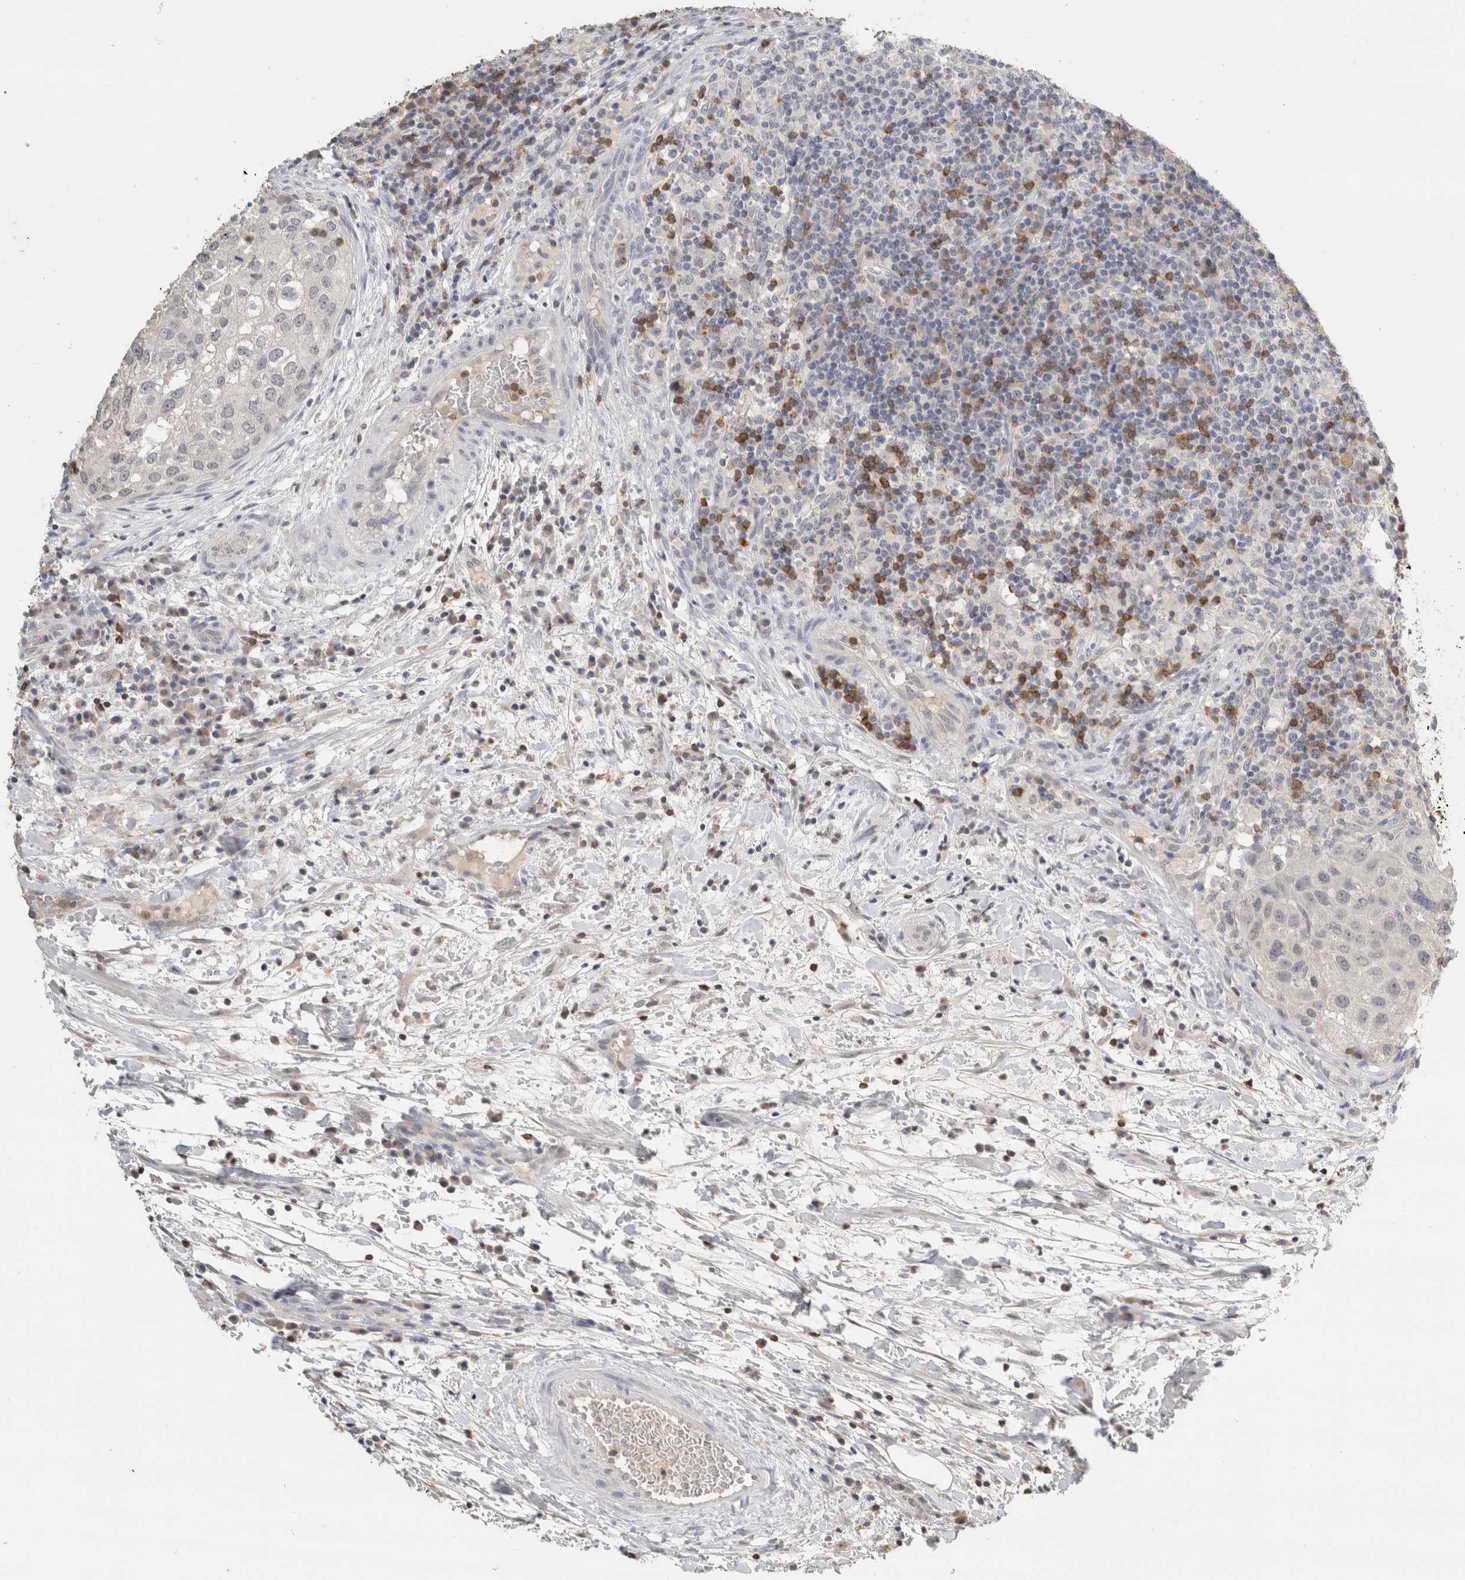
{"staining": {"intensity": "negative", "quantity": "none", "location": "none"}, "tissue": "urothelial cancer", "cell_type": "Tumor cells", "image_type": "cancer", "snomed": [{"axis": "morphology", "description": "Urothelial carcinoma, High grade"}, {"axis": "topography", "description": "Lymph node"}, {"axis": "topography", "description": "Urinary bladder"}], "caption": "This is an immunohistochemistry (IHC) image of high-grade urothelial carcinoma. There is no expression in tumor cells.", "gene": "TRAT1", "patient": {"sex": "male", "age": 51}}